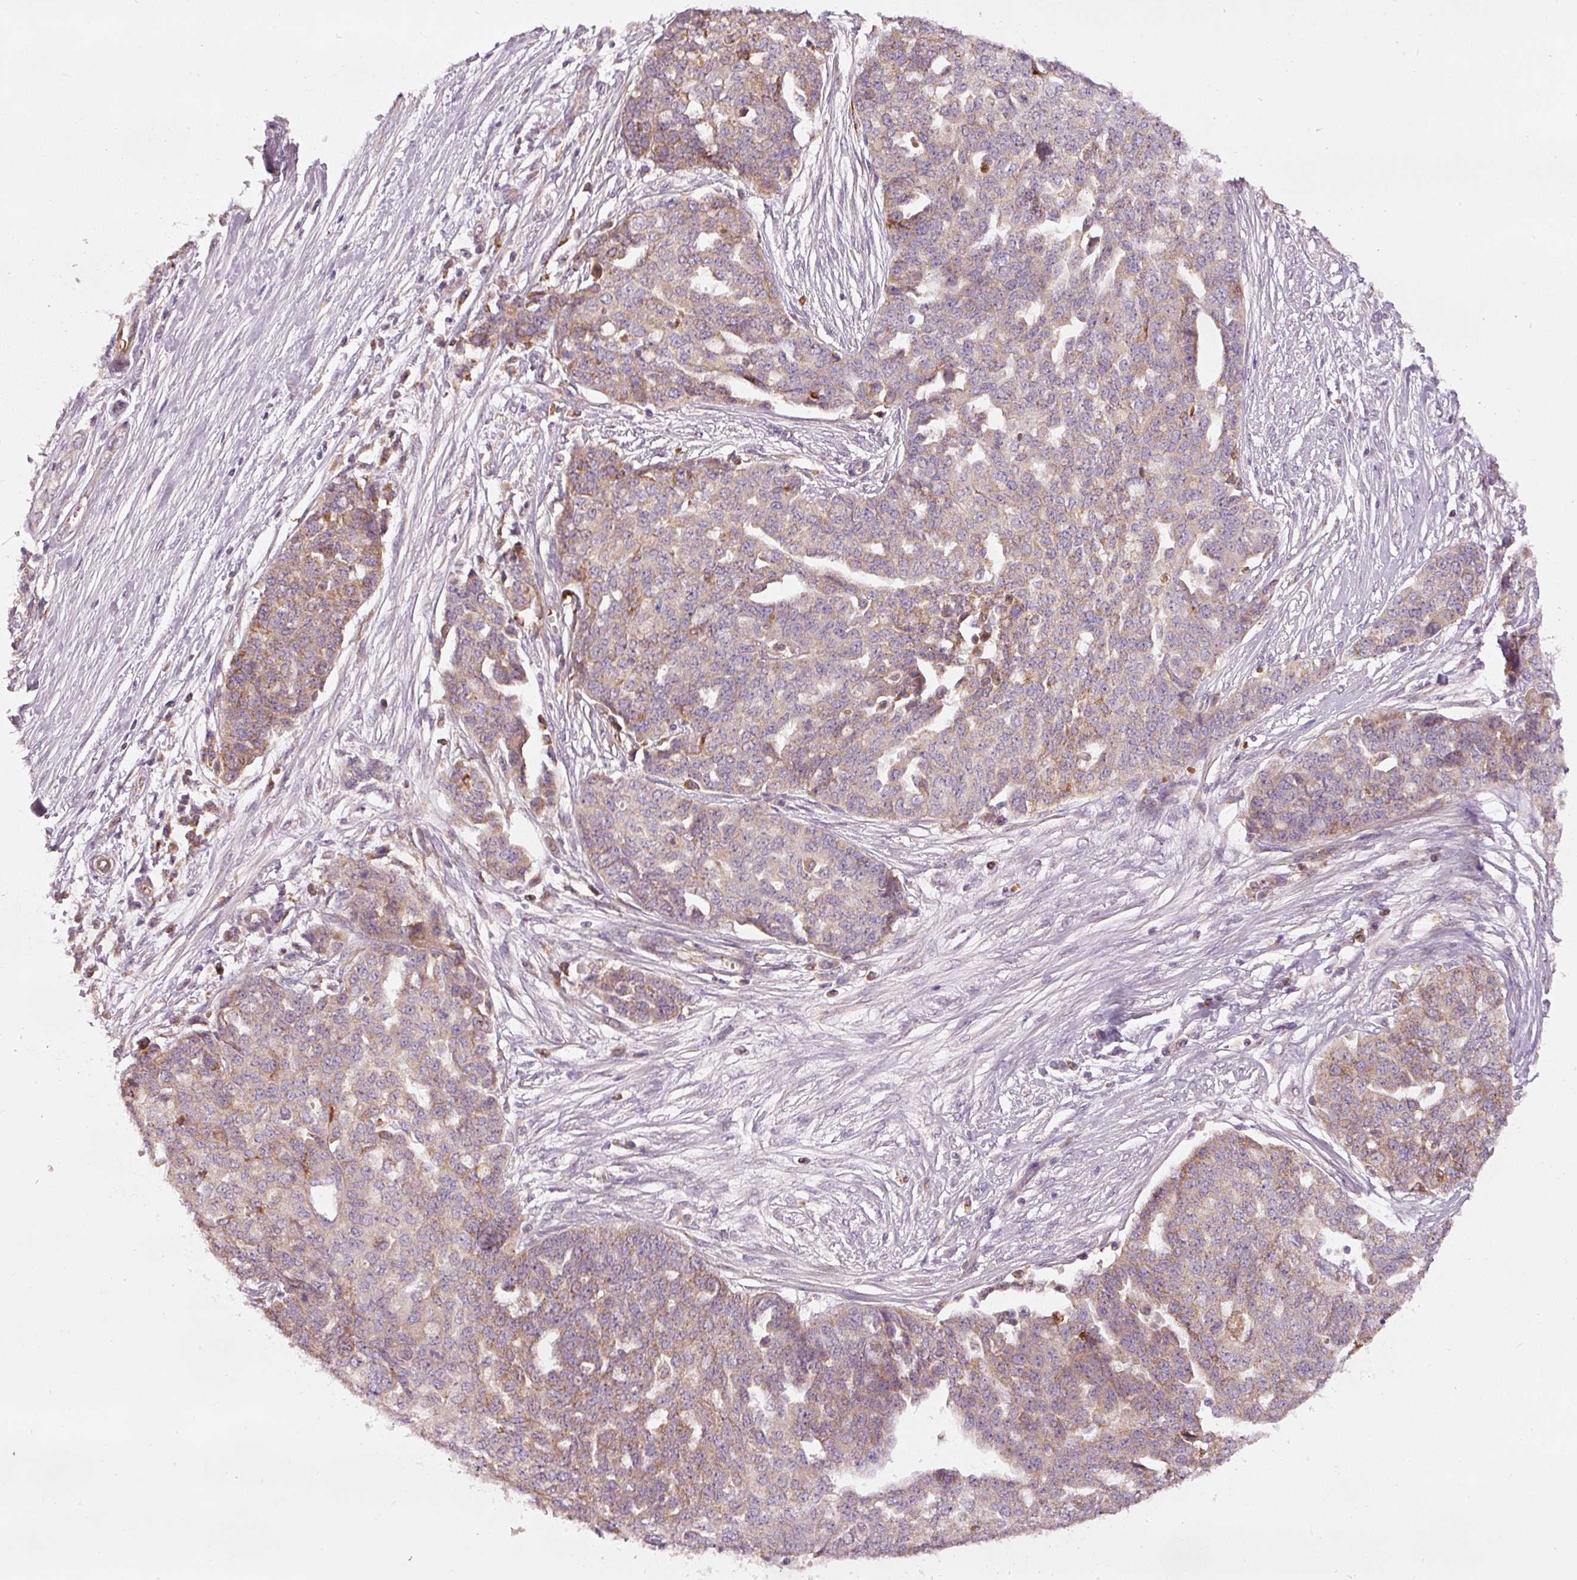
{"staining": {"intensity": "weak", "quantity": "25%-75%", "location": "cytoplasmic/membranous"}, "tissue": "ovarian cancer", "cell_type": "Tumor cells", "image_type": "cancer", "snomed": [{"axis": "morphology", "description": "Cystadenocarcinoma, serous, NOS"}, {"axis": "topography", "description": "Soft tissue"}, {"axis": "topography", "description": "Ovary"}], "caption": "Immunohistochemistry of serous cystadenocarcinoma (ovarian) shows low levels of weak cytoplasmic/membranous staining in approximately 25%-75% of tumor cells.", "gene": "KLHL21", "patient": {"sex": "female", "age": 57}}